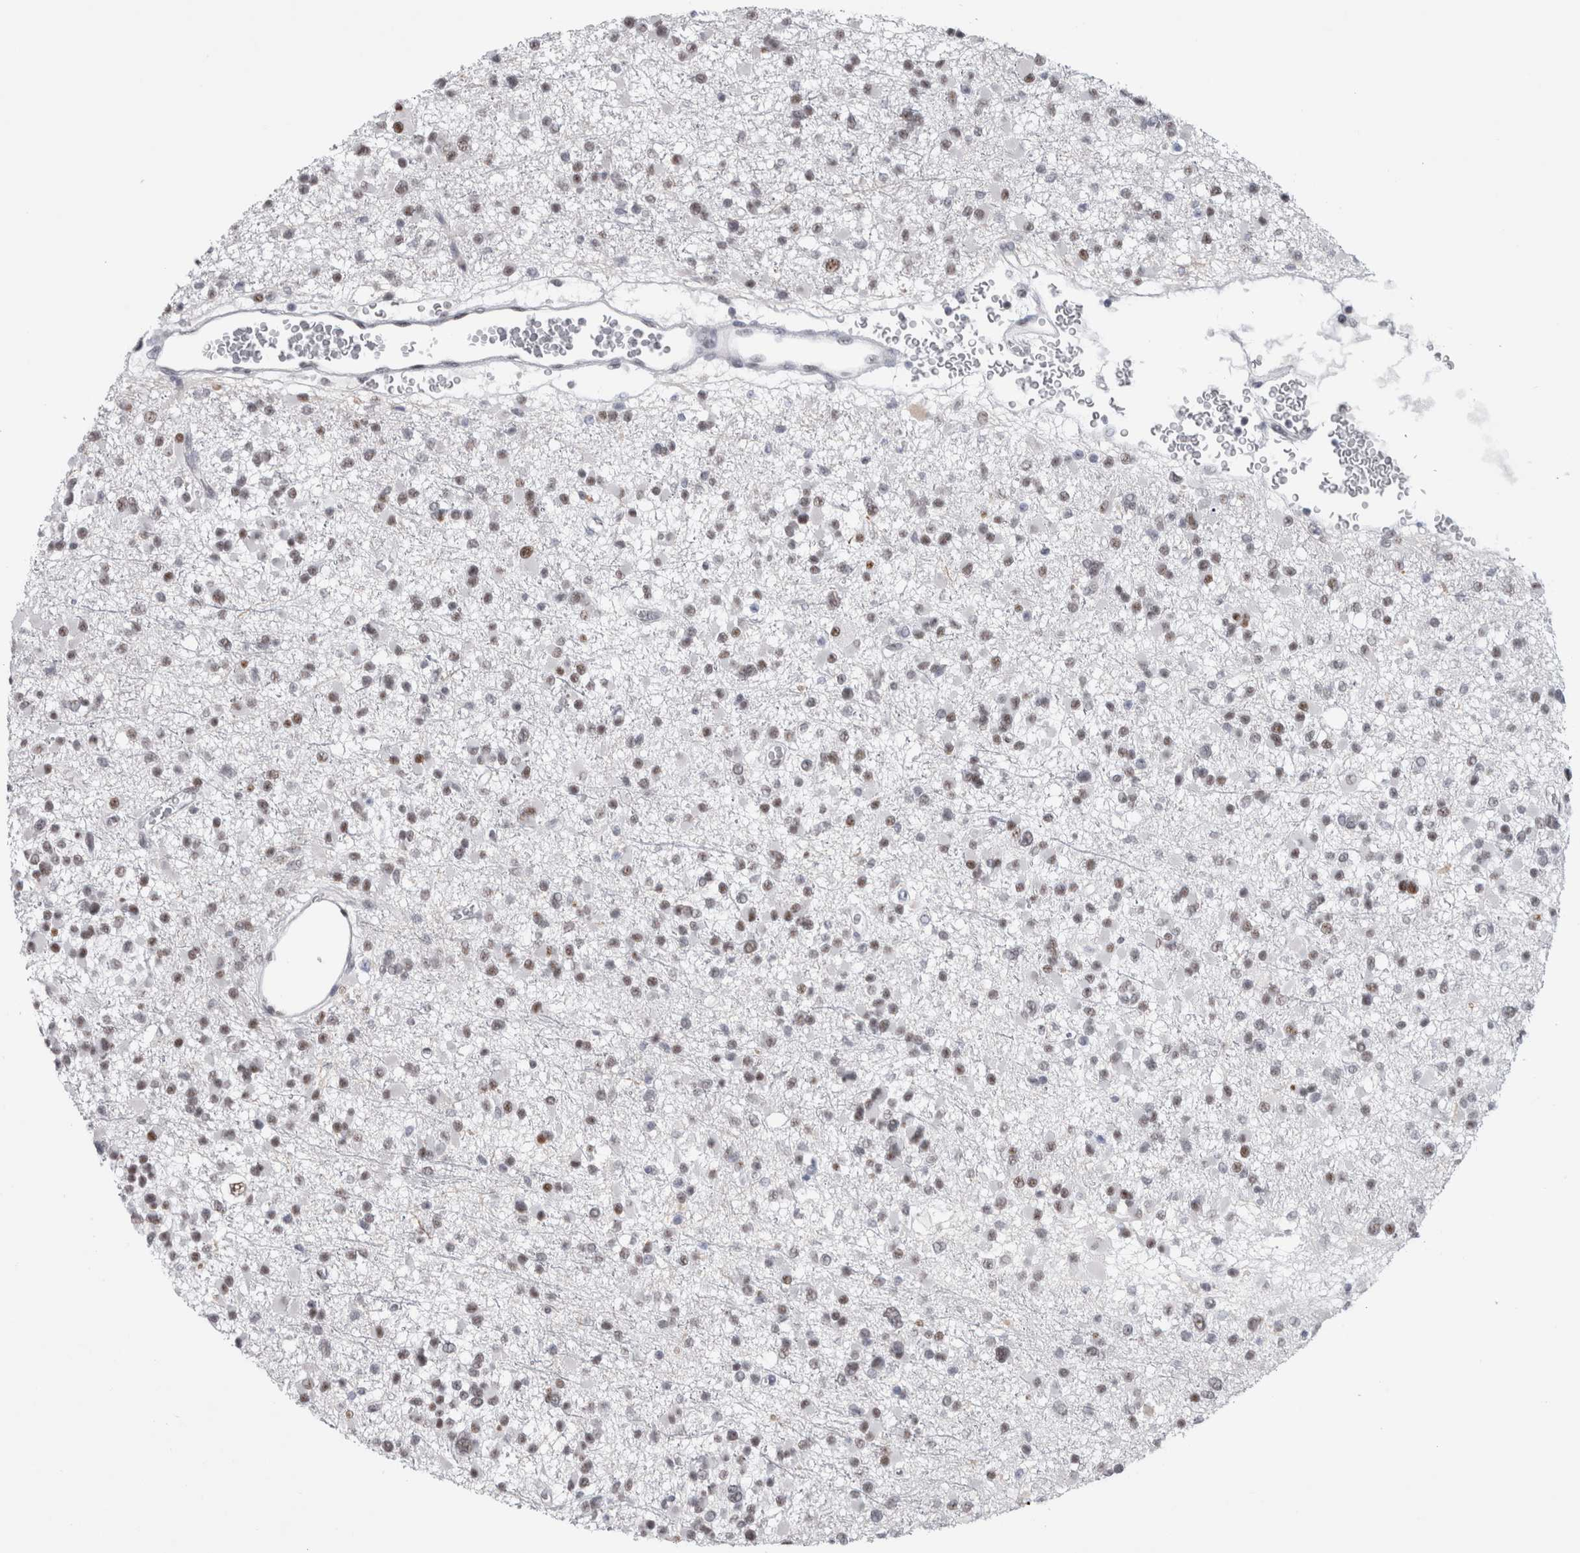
{"staining": {"intensity": "weak", "quantity": ">75%", "location": "nuclear"}, "tissue": "glioma", "cell_type": "Tumor cells", "image_type": "cancer", "snomed": [{"axis": "morphology", "description": "Glioma, malignant, Low grade"}, {"axis": "topography", "description": "Brain"}], "caption": "This is an image of immunohistochemistry staining of low-grade glioma (malignant), which shows weak staining in the nuclear of tumor cells.", "gene": "API5", "patient": {"sex": "female", "age": 22}}